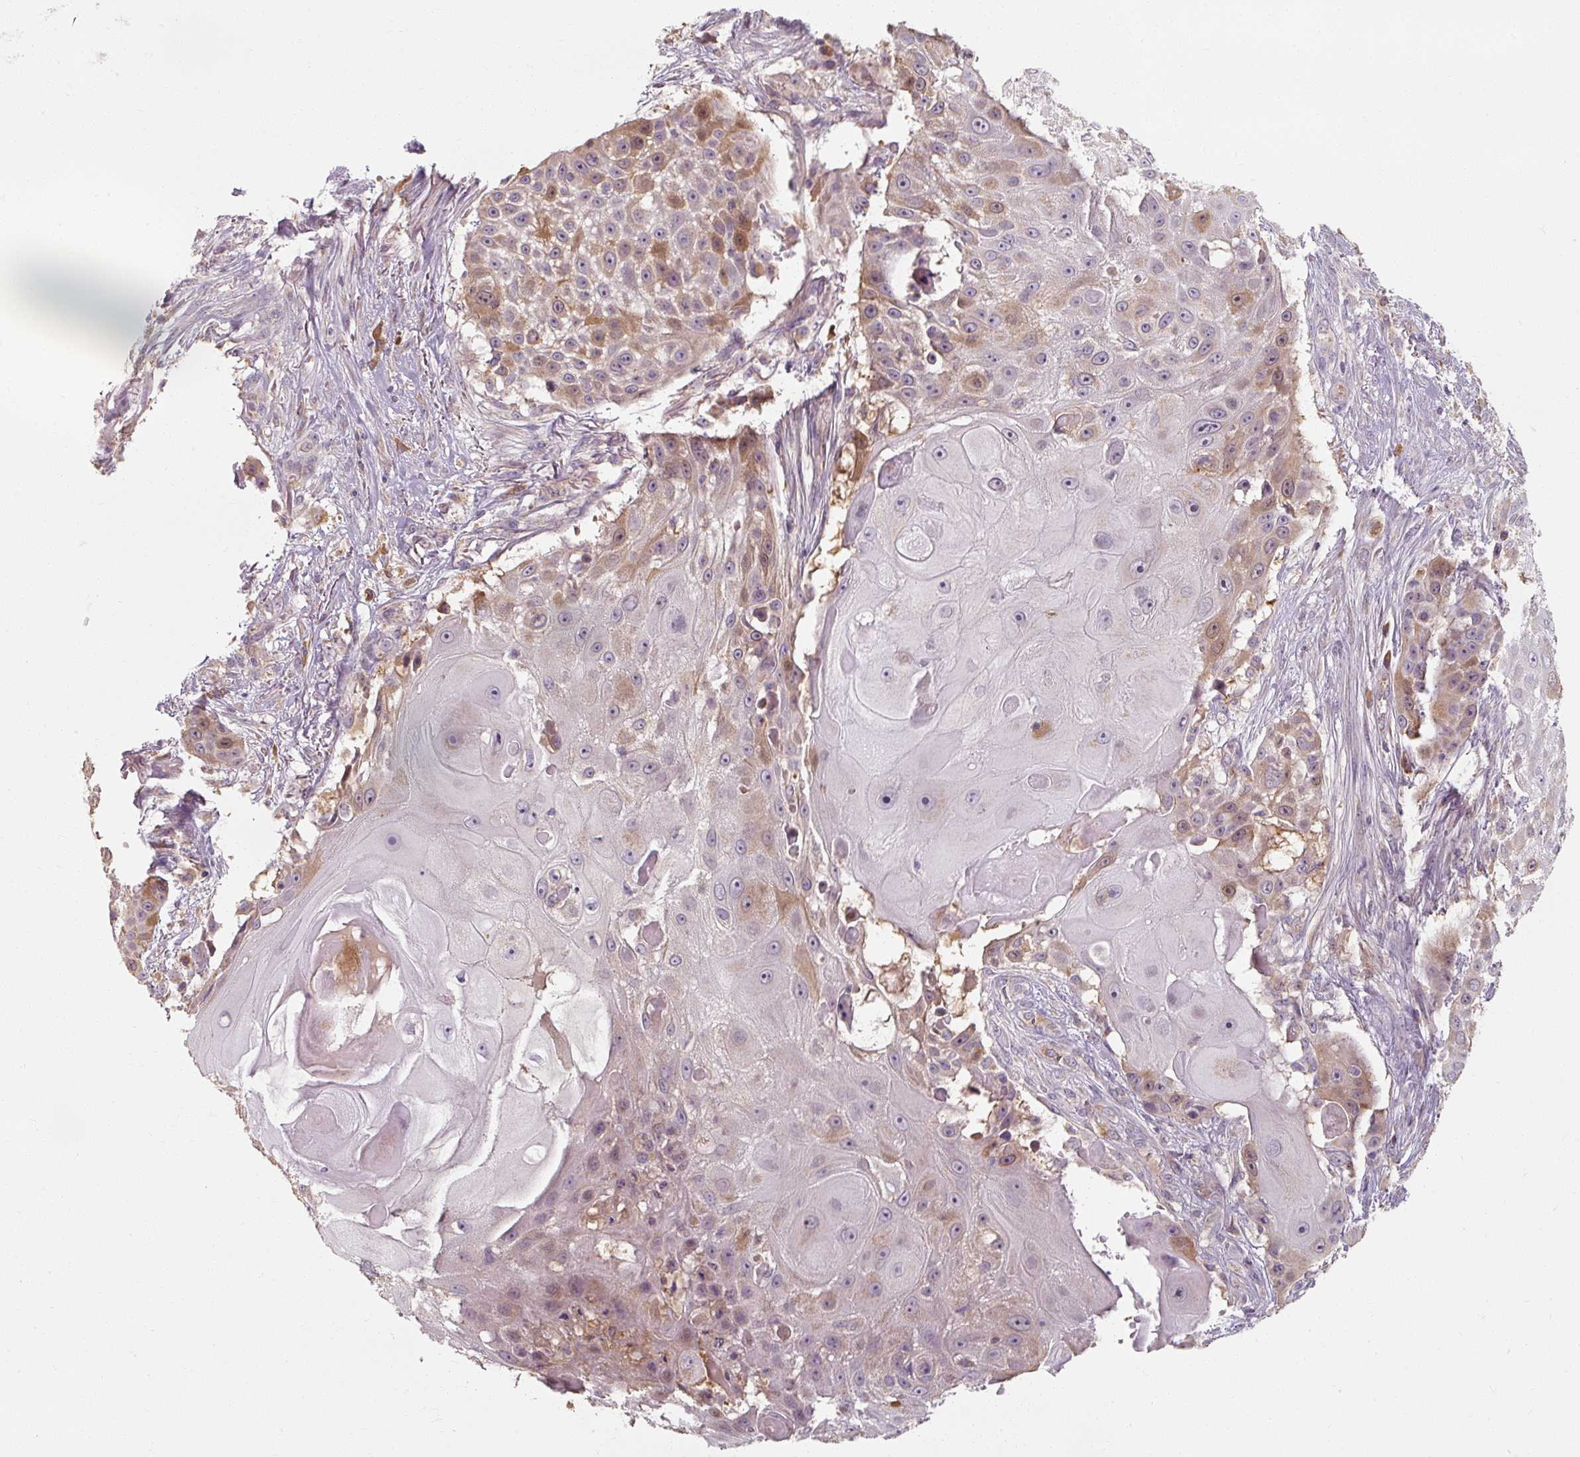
{"staining": {"intensity": "moderate", "quantity": "<25%", "location": "cytoplasmic/membranous"}, "tissue": "skin cancer", "cell_type": "Tumor cells", "image_type": "cancer", "snomed": [{"axis": "morphology", "description": "Squamous cell carcinoma, NOS"}, {"axis": "topography", "description": "Skin"}], "caption": "Immunohistochemistry of squamous cell carcinoma (skin) exhibits low levels of moderate cytoplasmic/membranous positivity in about <25% of tumor cells. The staining was performed using DAB, with brown indicating positive protein expression. Nuclei are stained blue with hematoxylin.", "gene": "TSEN54", "patient": {"sex": "female", "age": 86}}